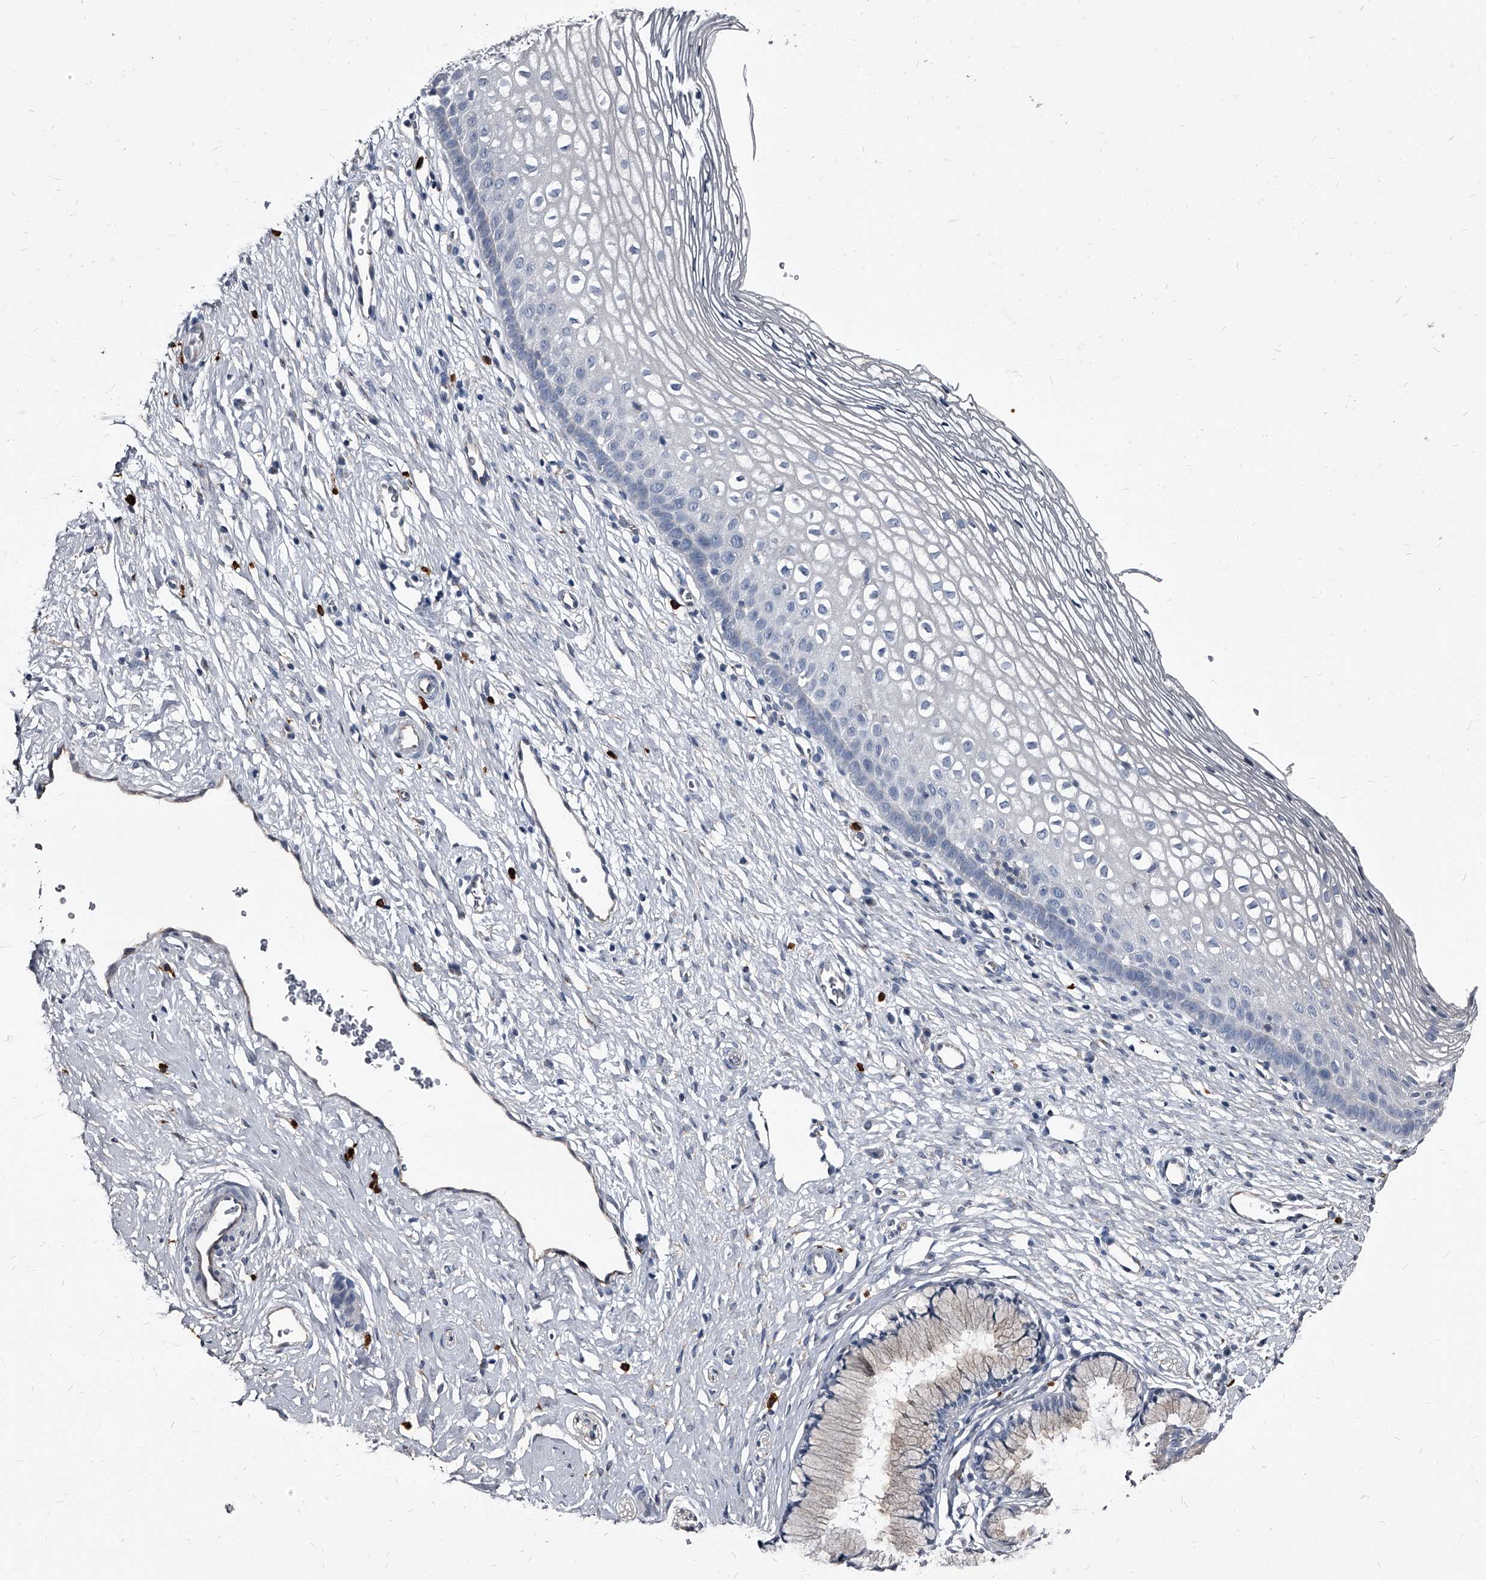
{"staining": {"intensity": "negative", "quantity": "none", "location": "none"}, "tissue": "cervix", "cell_type": "Glandular cells", "image_type": "normal", "snomed": [{"axis": "morphology", "description": "Normal tissue, NOS"}, {"axis": "topography", "description": "Cervix"}], "caption": "DAB immunohistochemical staining of normal human cervix displays no significant positivity in glandular cells. (DAB (3,3'-diaminobenzidine) immunohistochemistry visualized using brightfield microscopy, high magnification).", "gene": "PGLYRP3", "patient": {"sex": "female", "age": 27}}